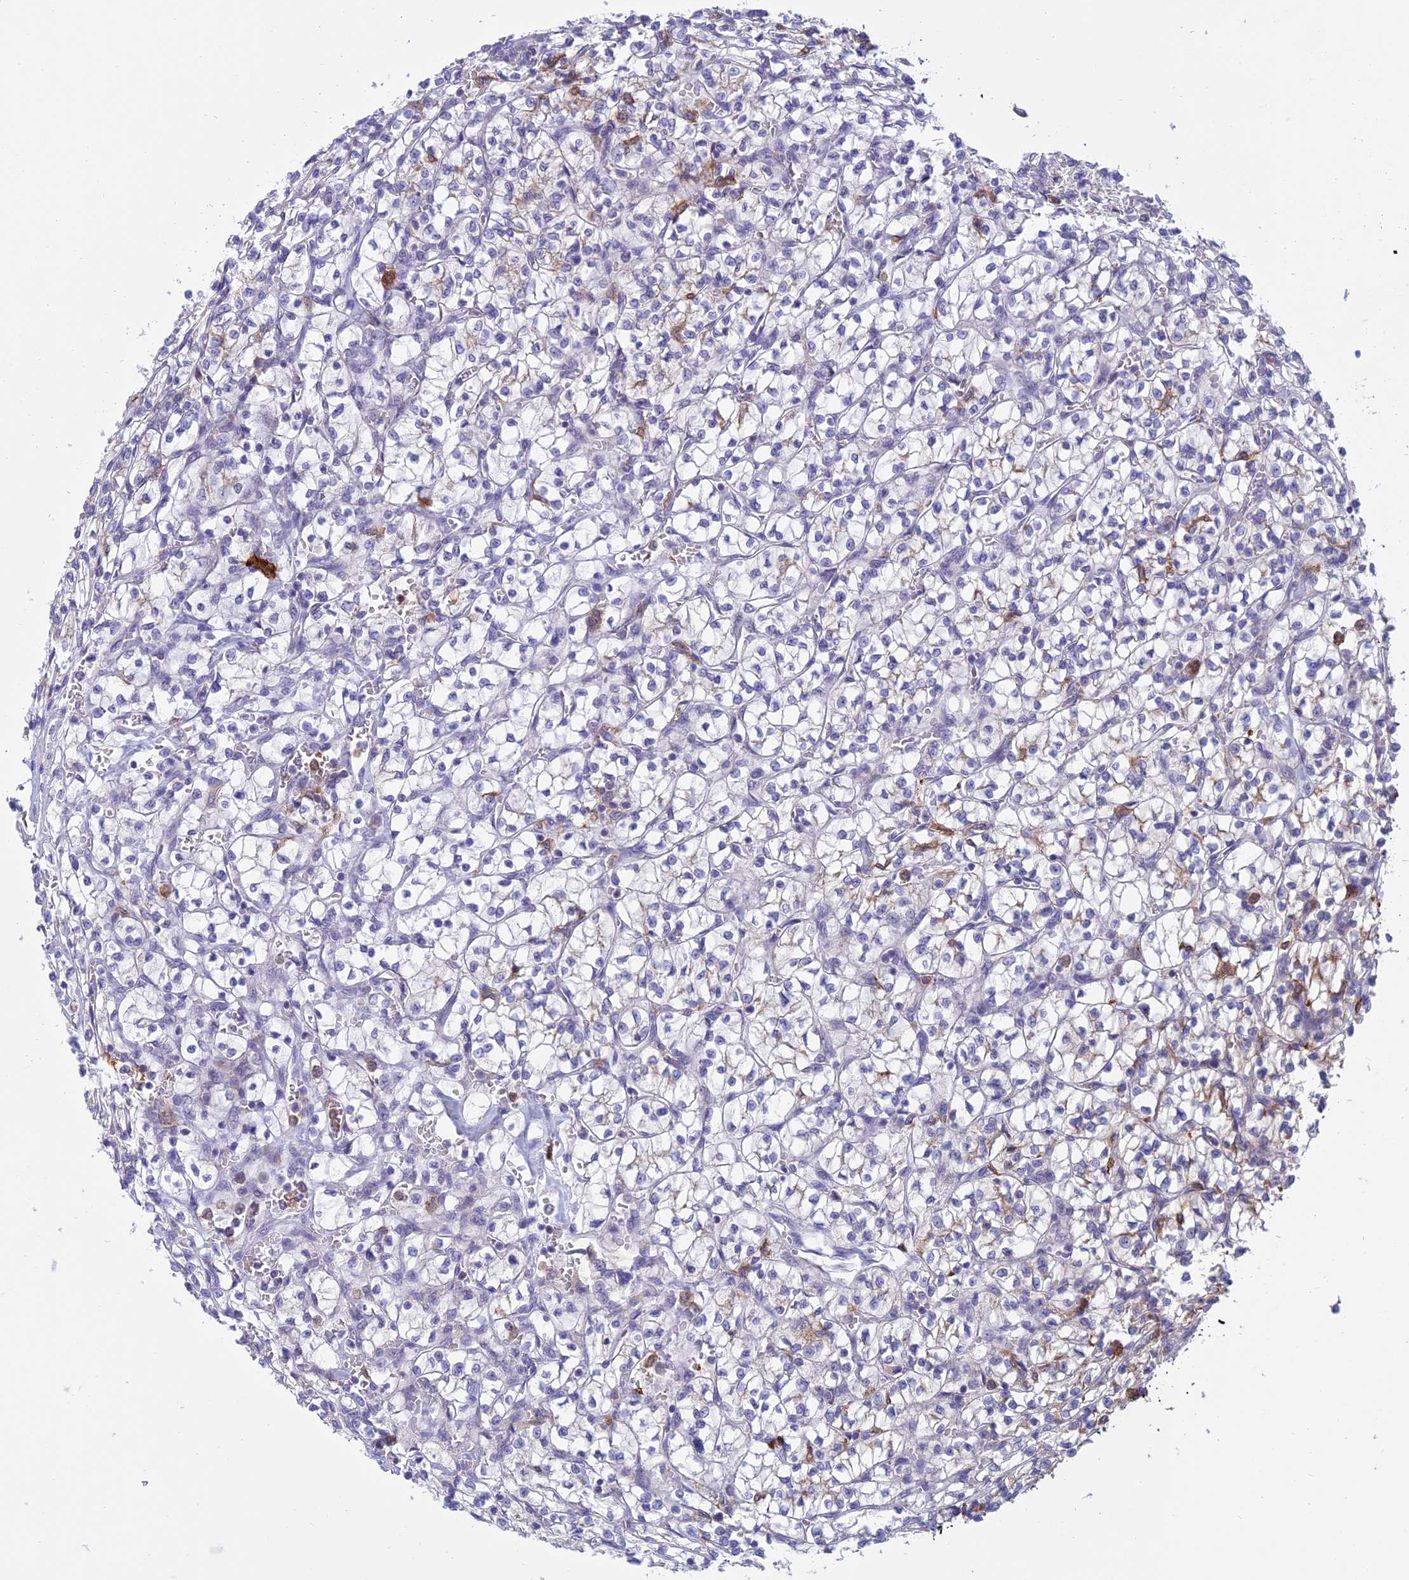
{"staining": {"intensity": "negative", "quantity": "none", "location": "none"}, "tissue": "renal cancer", "cell_type": "Tumor cells", "image_type": "cancer", "snomed": [{"axis": "morphology", "description": "Adenocarcinoma, NOS"}, {"axis": "topography", "description": "Kidney"}], "caption": "DAB immunohistochemical staining of human renal adenocarcinoma shows no significant expression in tumor cells.", "gene": "UBE2G1", "patient": {"sex": "female", "age": 64}}